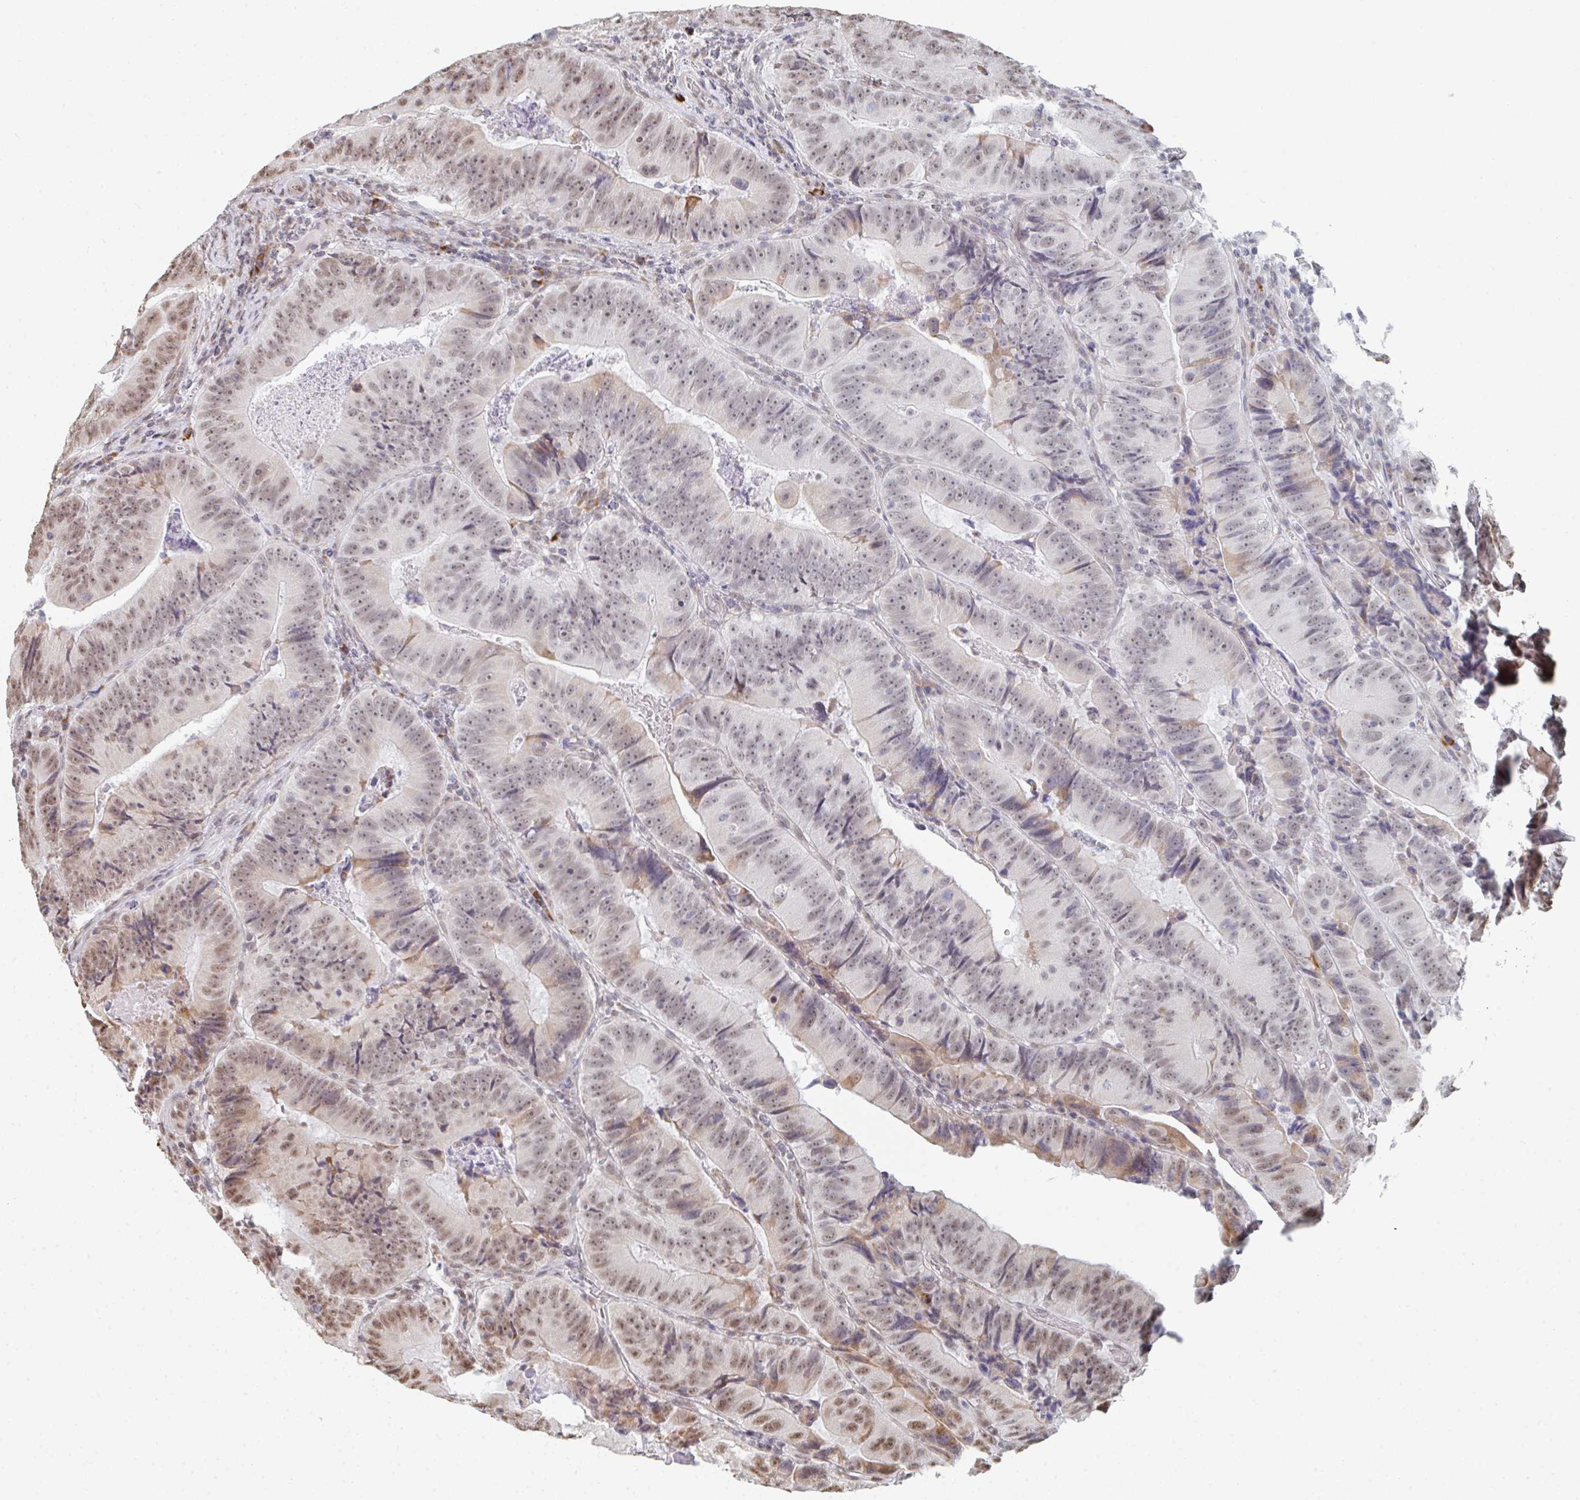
{"staining": {"intensity": "moderate", "quantity": ">75%", "location": "cytoplasmic/membranous,nuclear"}, "tissue": "colorectal cancer", "cell_type": "Tumor cells", "image_type": "cancer", "snomed": [{"axis": "morphology", "description": "Adenocarcinoma, NOS"}, {"axis": "topography", "description": "Colon"}], "caption": "Immunohistochemical staining of human adenocarcinoma (colorectal) exhibits medium levels of moderate cytoplasmic/membranous and nuclear positivity in approximately >75% of tumor cells.", "gene": "MBNL1", "patient": {"sex": "female", "age": 86}}